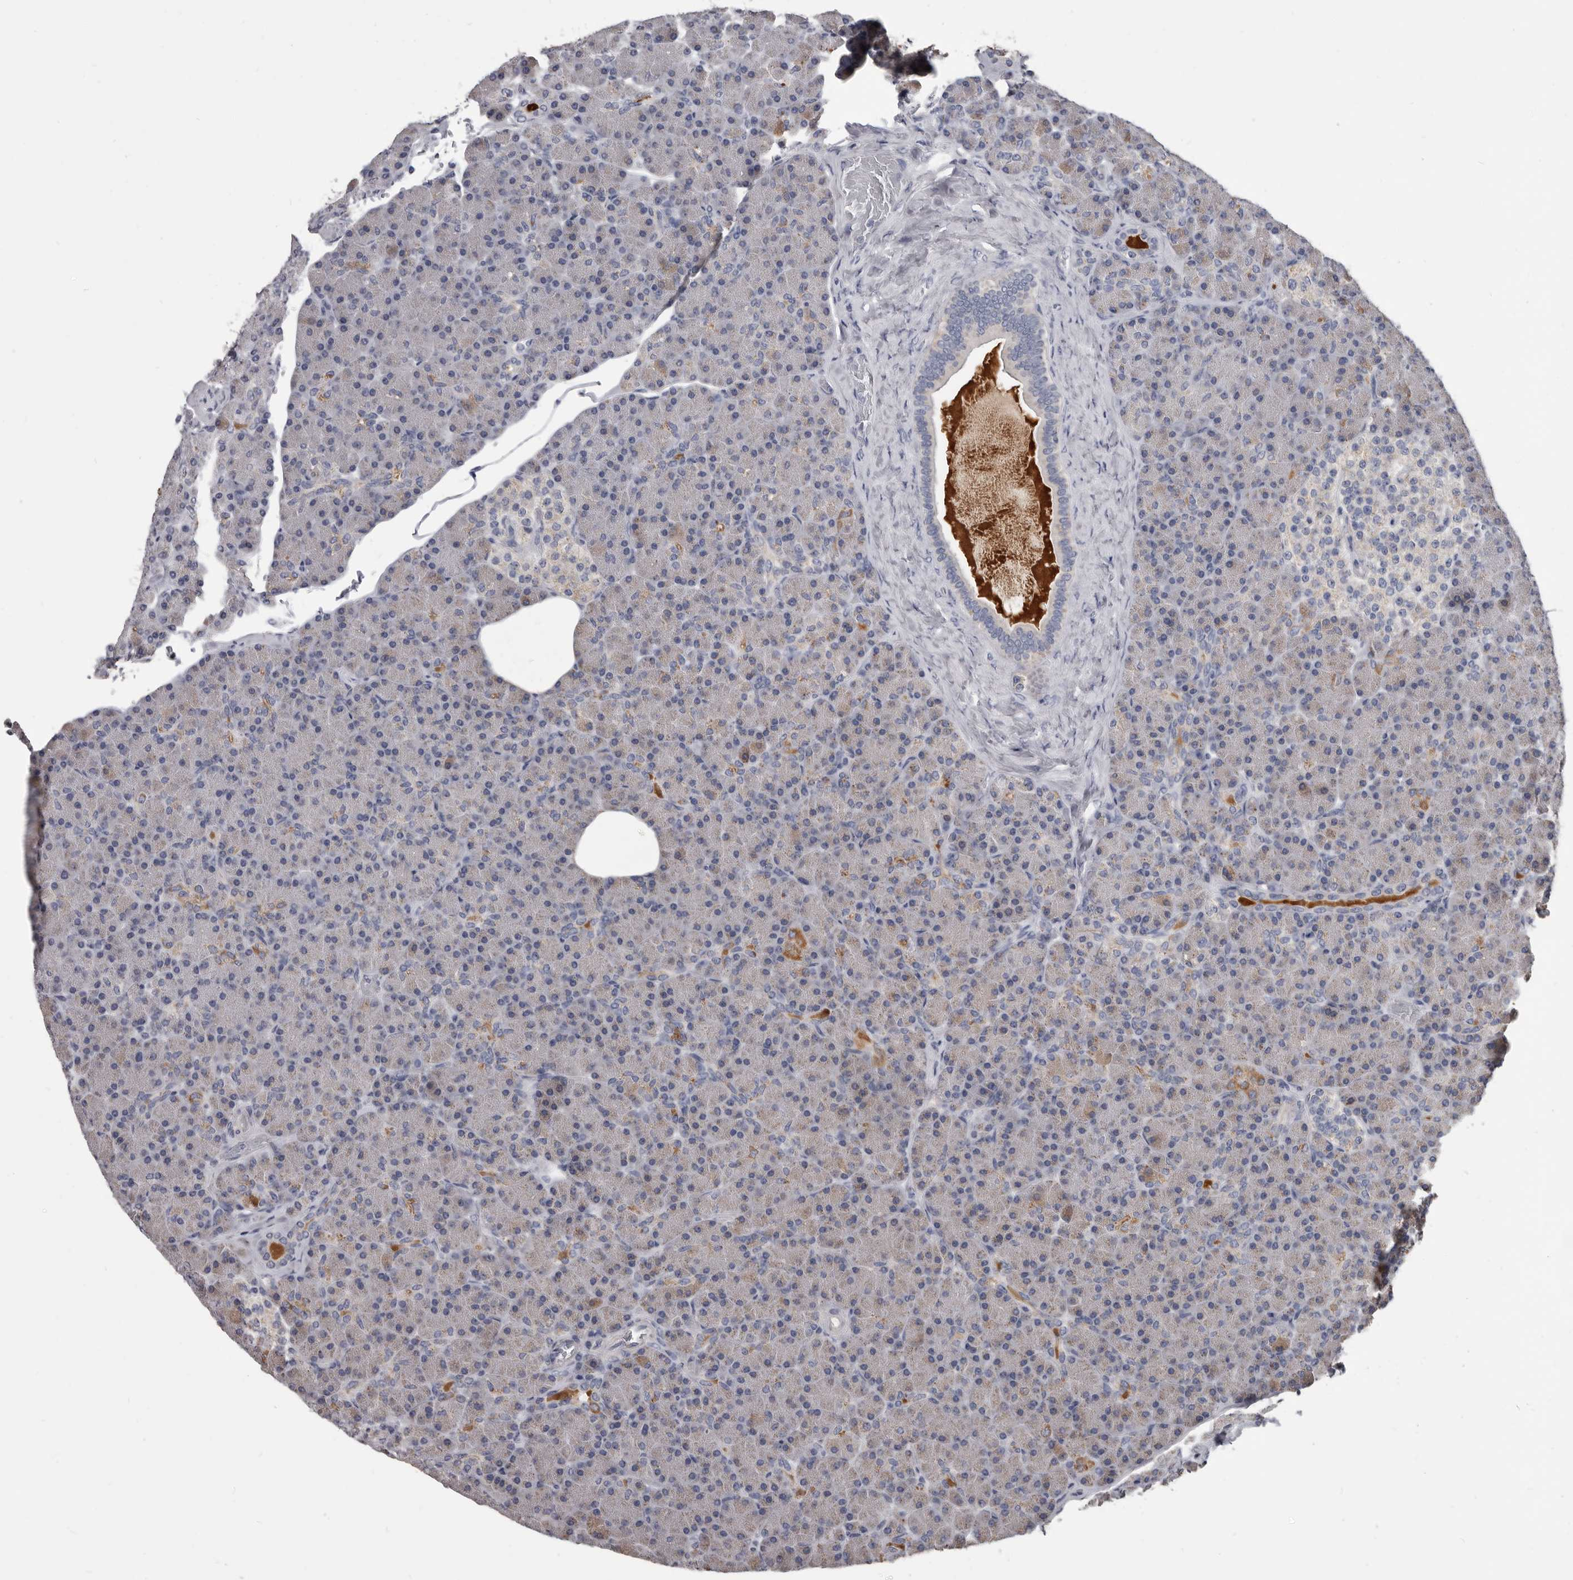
{"staining": {"intensity": "moderate", "quantity": "<25%", "location": "cytoplasmic/membranous"}, "tissue": "pancreas", "cell_type": "Exocrine glandular cells", "image_type": "normal", "snomed": [{"axis": "morphology", "description": "Normal tissue, NOS"}, {"axis": "topography", "description": "Pancreas"}], "caption": "Moderate cytoplasmic/membranous expression is identified in approximately <25% of exocrine glandular cells in normal pancreas. The staining was performed using DAB to visualize the protein expression in brown, while the nuclei were stained in blue with hematoxylin (Magnification: 20x).", "gene": "ALDH5A1", "patient": {"sex": "female", "age": 43}}